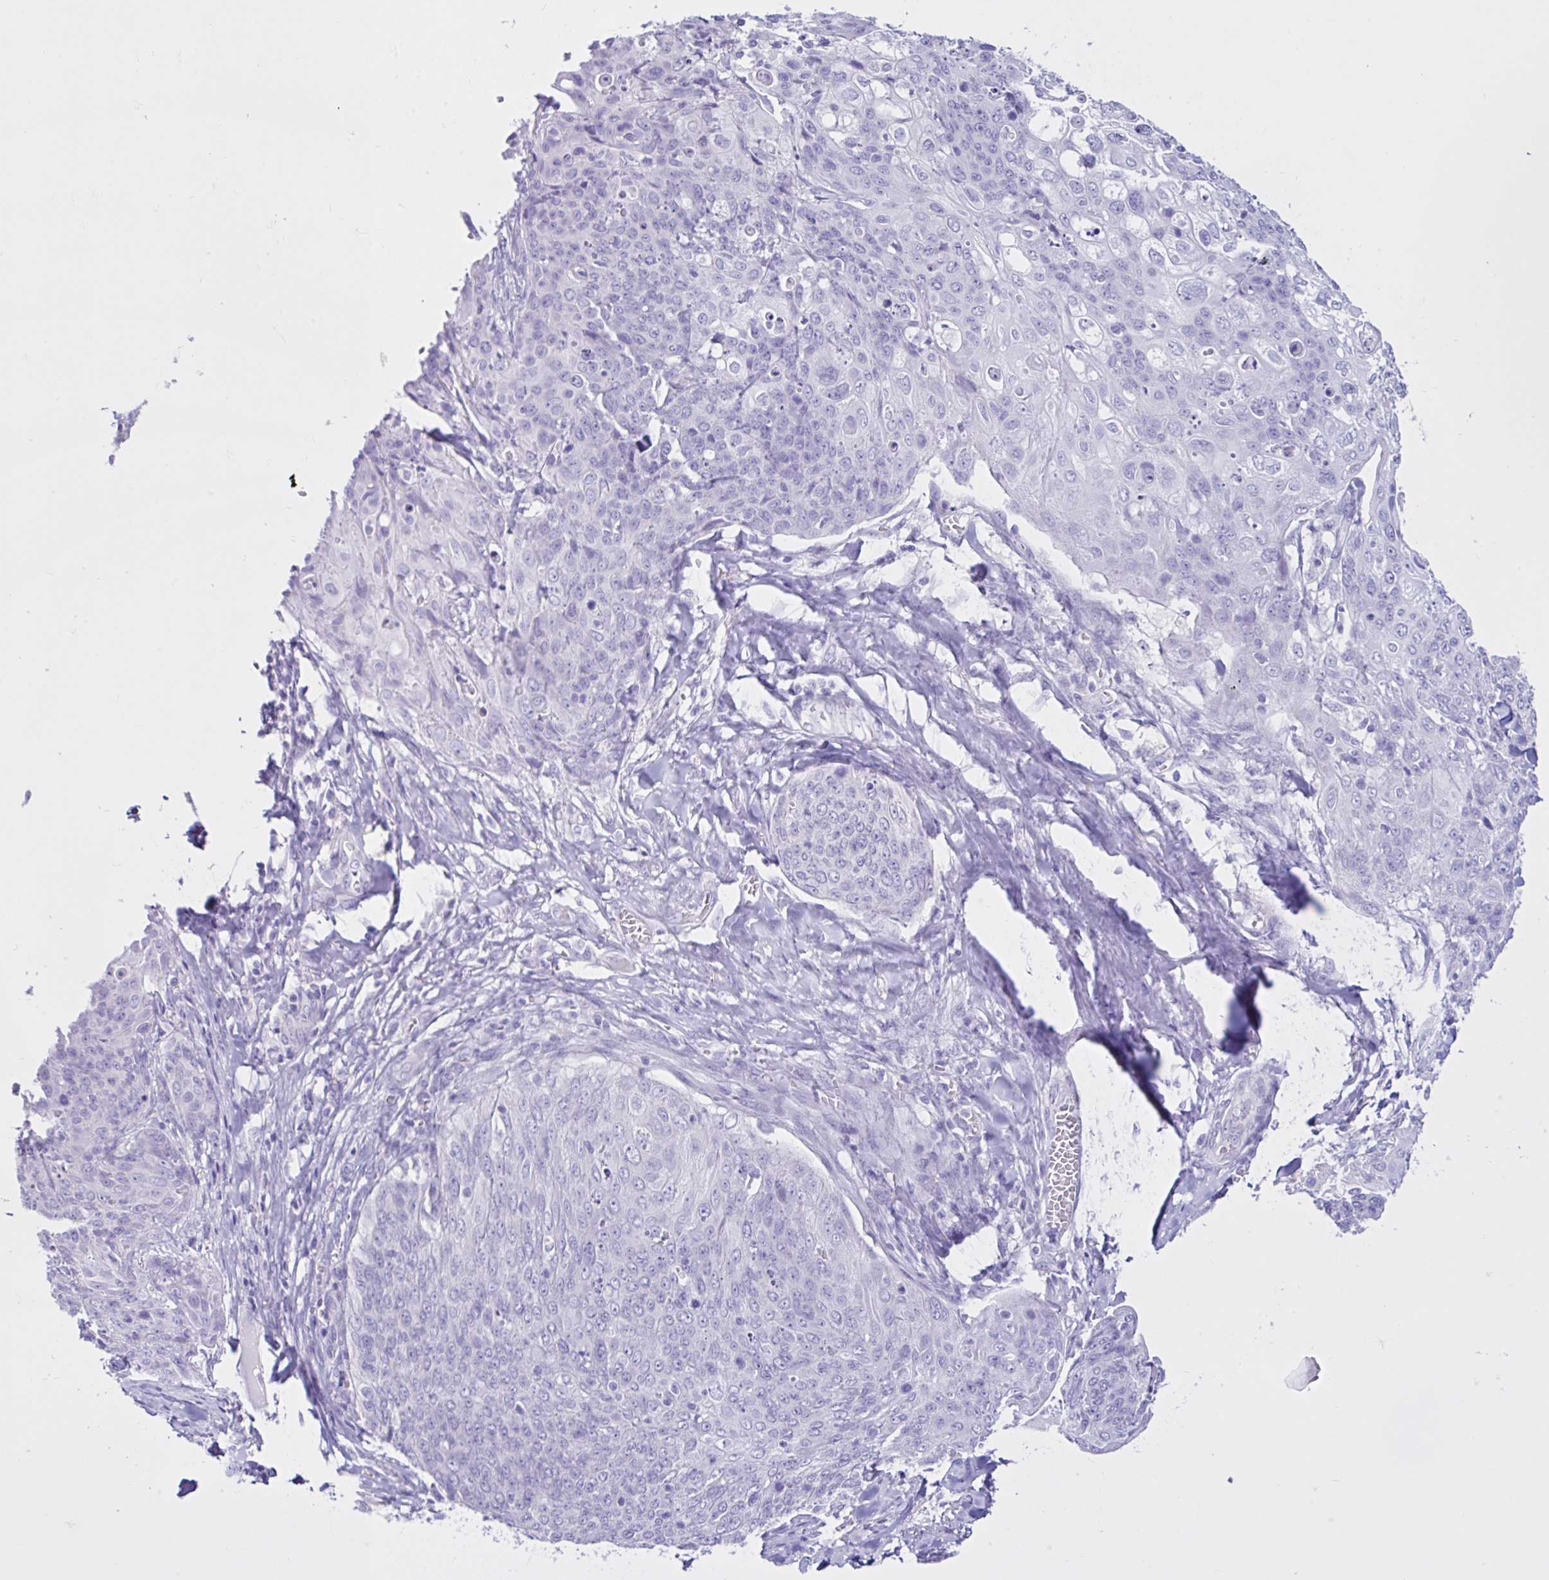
{"staining": {"intensity": "negative", "quantity": "none", "location": "none"}, "tissue": "skin cancer", "cell_type": "Tumor cells", "image_type": "cancer", "snomed": [{"axis": "morphology", "description": "Squamous cell carcinoma, NOS"}, {"axis": "topography", "description": "Skin"}, {"axis": "topography", "description": "Vulva"}], "caption": "Immunohistochemical staining of skin cancer (squamous cell carcinoma) shows no significant positivity in tumor cells.", "gene": "CYP19A1", "patient": {"sex": "female", "age": 85}}